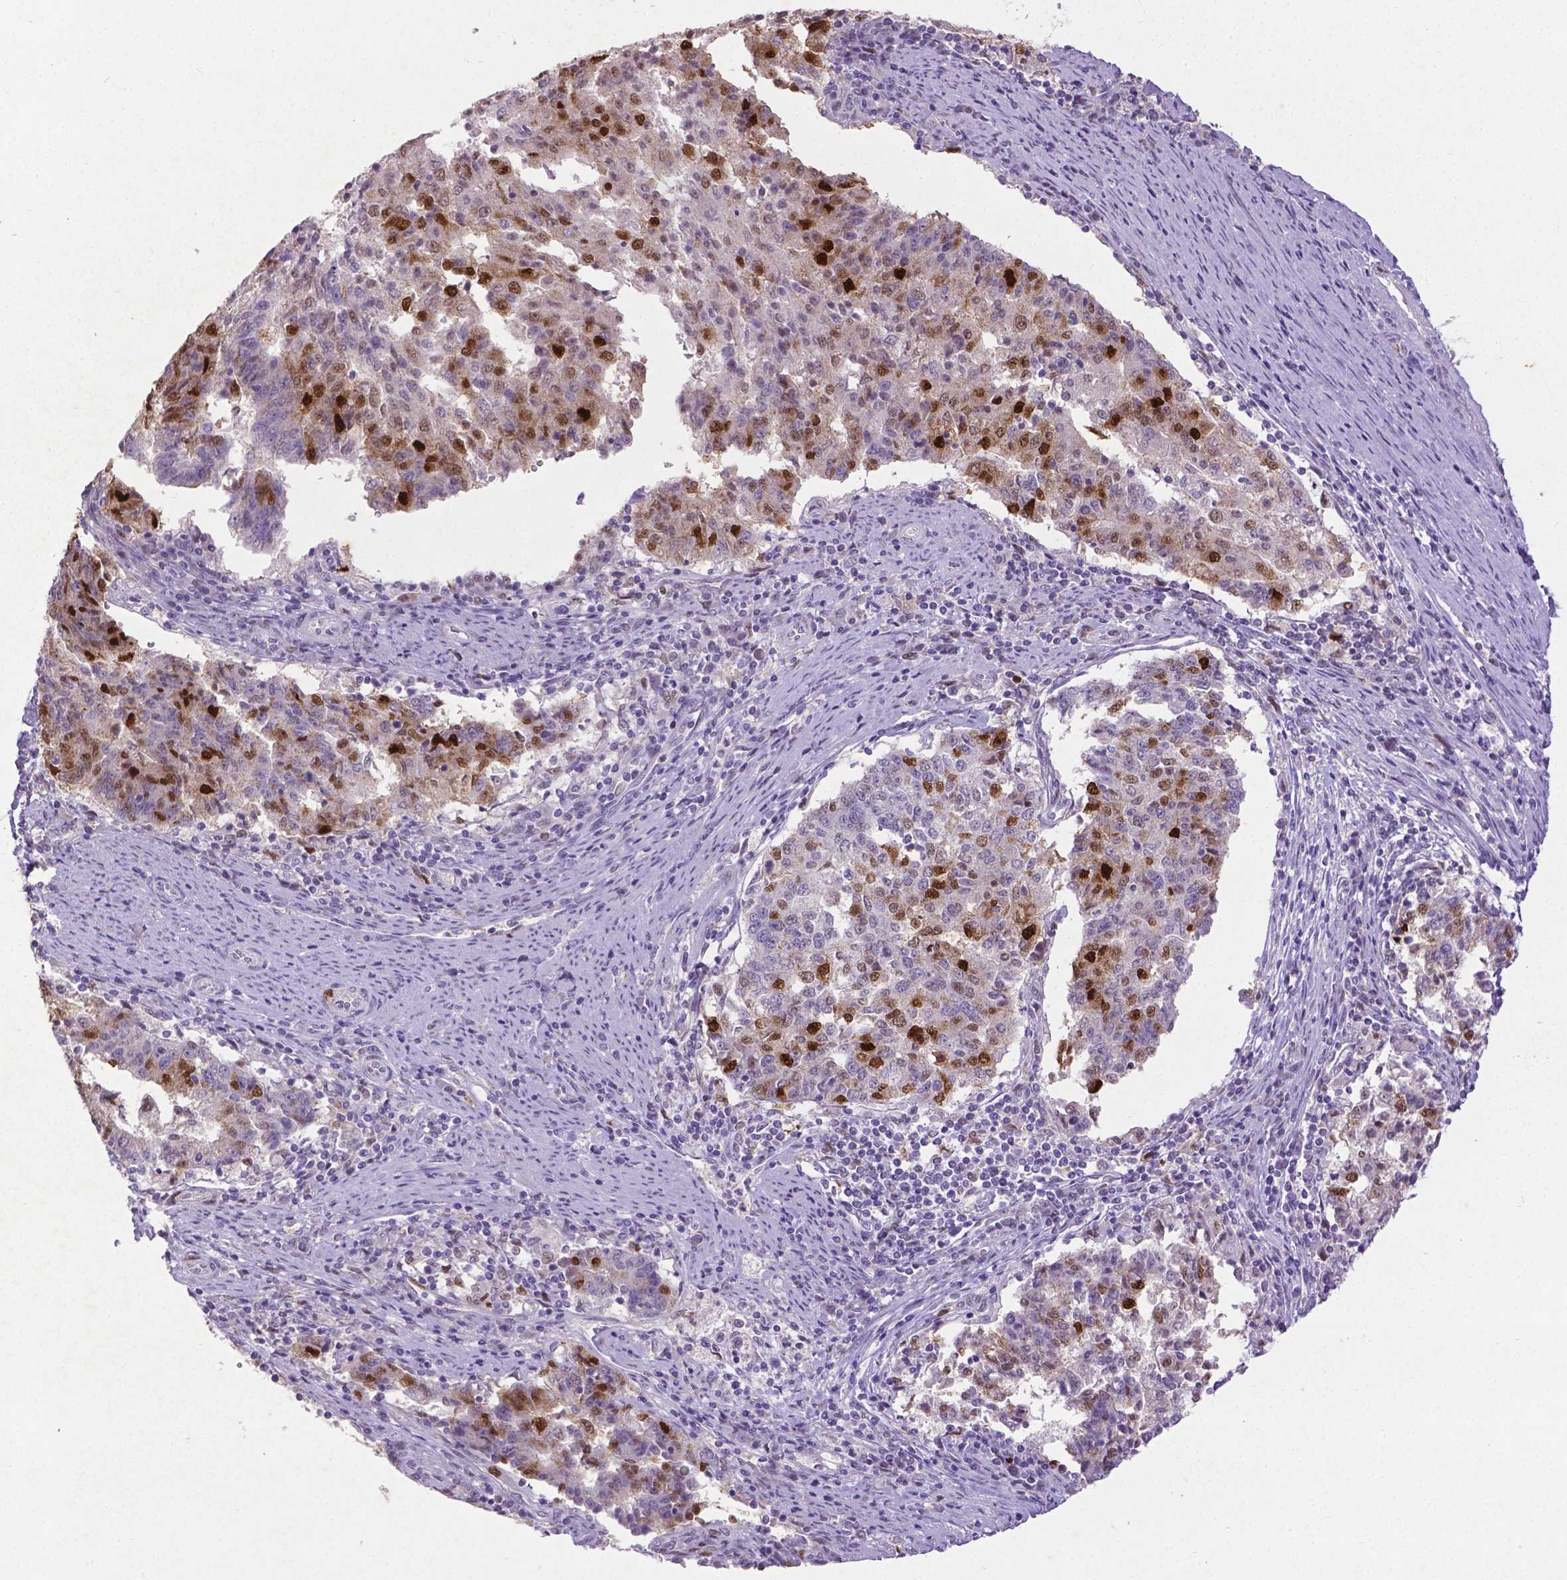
{"staining": {"intensity": "strong", "quantity": "25%-75%", "location": "cytoplasmic/membranous,nuclear"}, "tissue": "endometrial cancer", "cell_type": "Tumor cells", "image_type": "cancer", "snomed": [{"axis": "morphology", "description": "Adenocarcinoma, NOS"}, {"axis": "topography", "description": "Endometrium"}], "caption": "About 25%-75% of tumor cells in endometrial cancer reveal strong cytoplasmic/membranous and nuclear protein staining as visualized by brown immunohistochemical staining.", "gene": "CDKN1A", "patient": {"sex": "female", "age": 82}}